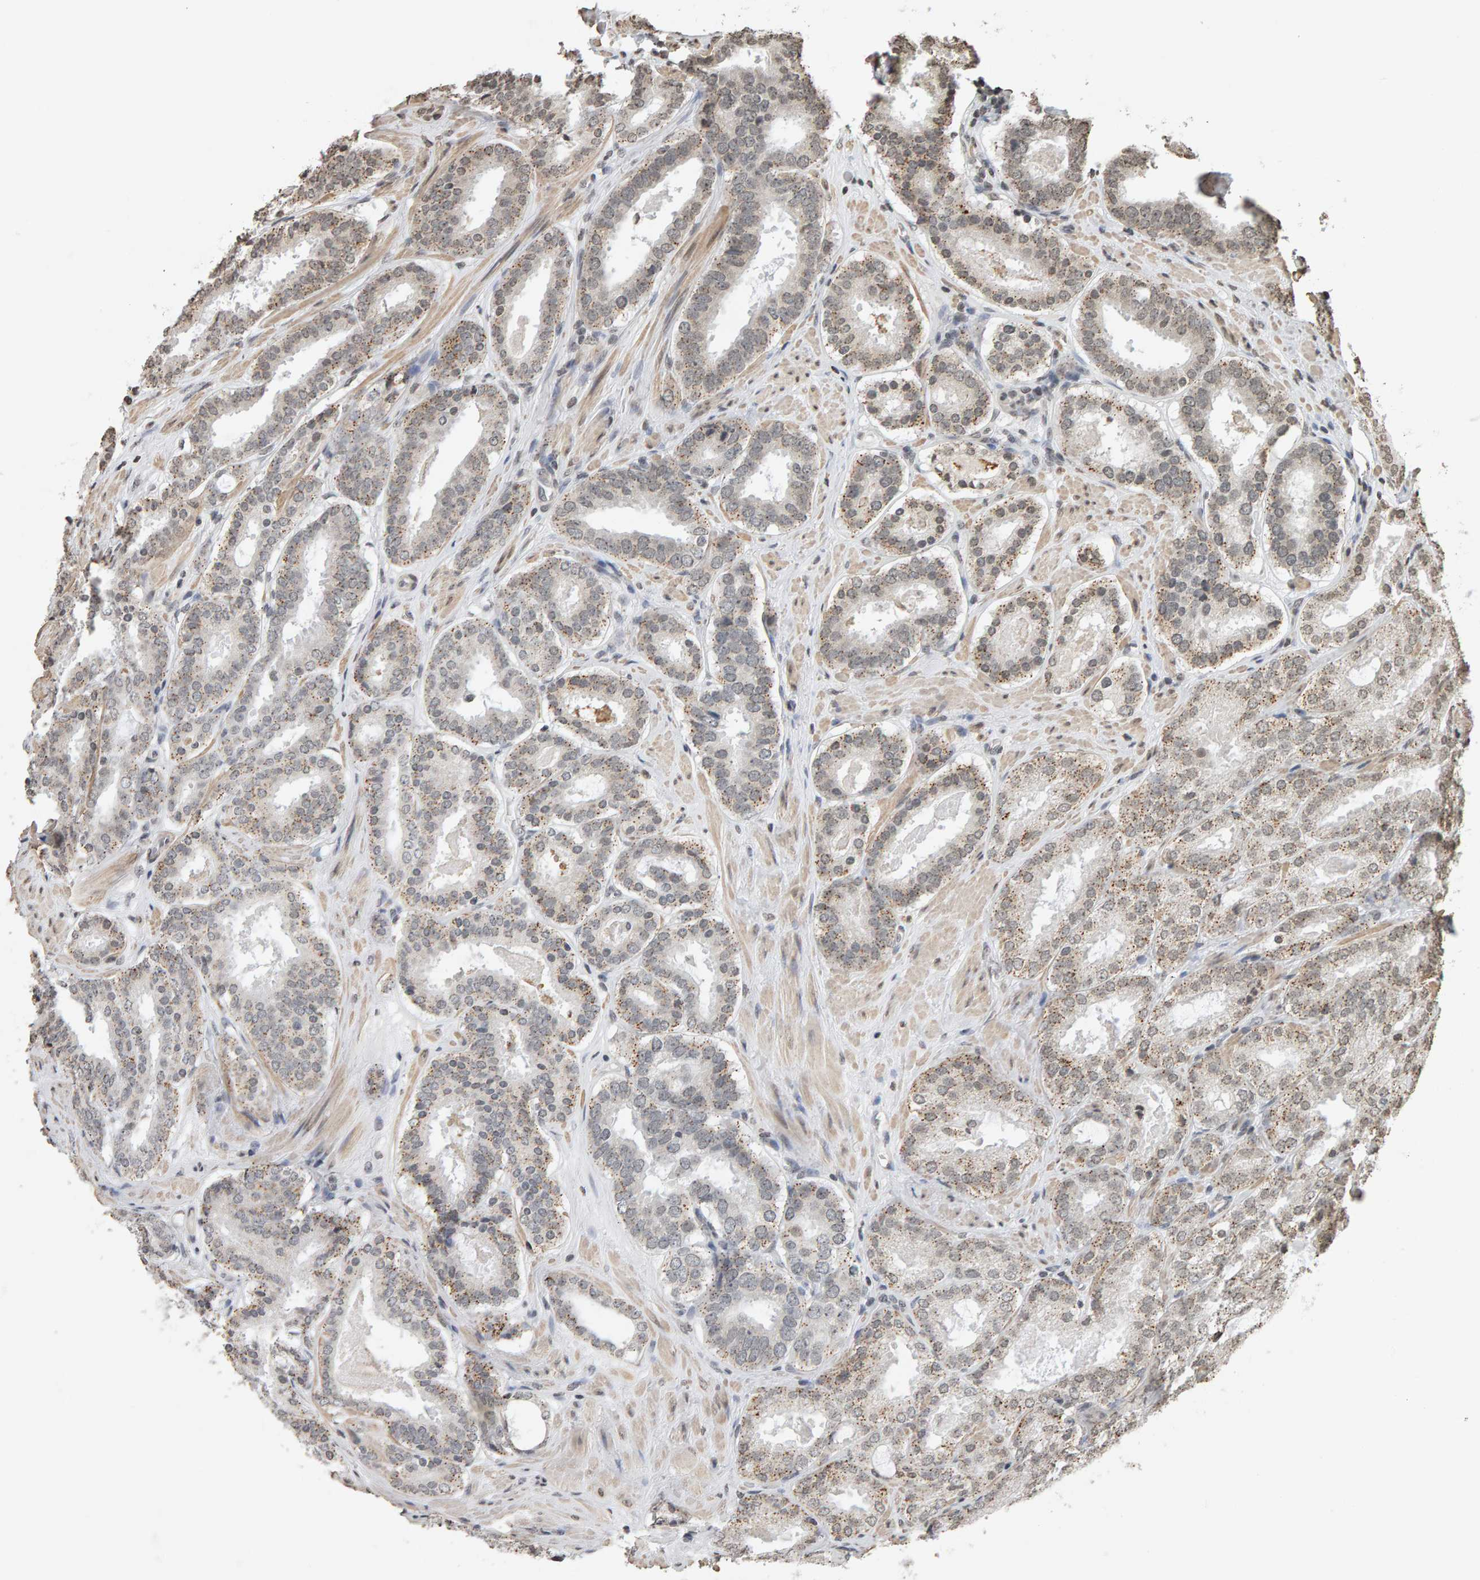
{"staining": {"intensity": "moderate", "quantity": ">75%", "location": "cytoplasmic/membranous"}, "tissue": "prostate cancer", "cell_type": "Tumor cells", "image_type": "cancer", "snomed": [{"axis": "morphology", "description": "Adenocarcinoma, Low grade"}, {"axis": "topography", "description": "Prostate"}], "caption": "Immunohistochemistry (DAB (3,3'-diaminobenzidine)) staining of human prostate low-grade adenocarcinoma demonstrates moderate cytoplasmic/membranous protein positivity in approximately >75% of tumor cells.", "gene": "AFF4", "patient": {"sex": "male", "age": 69}}